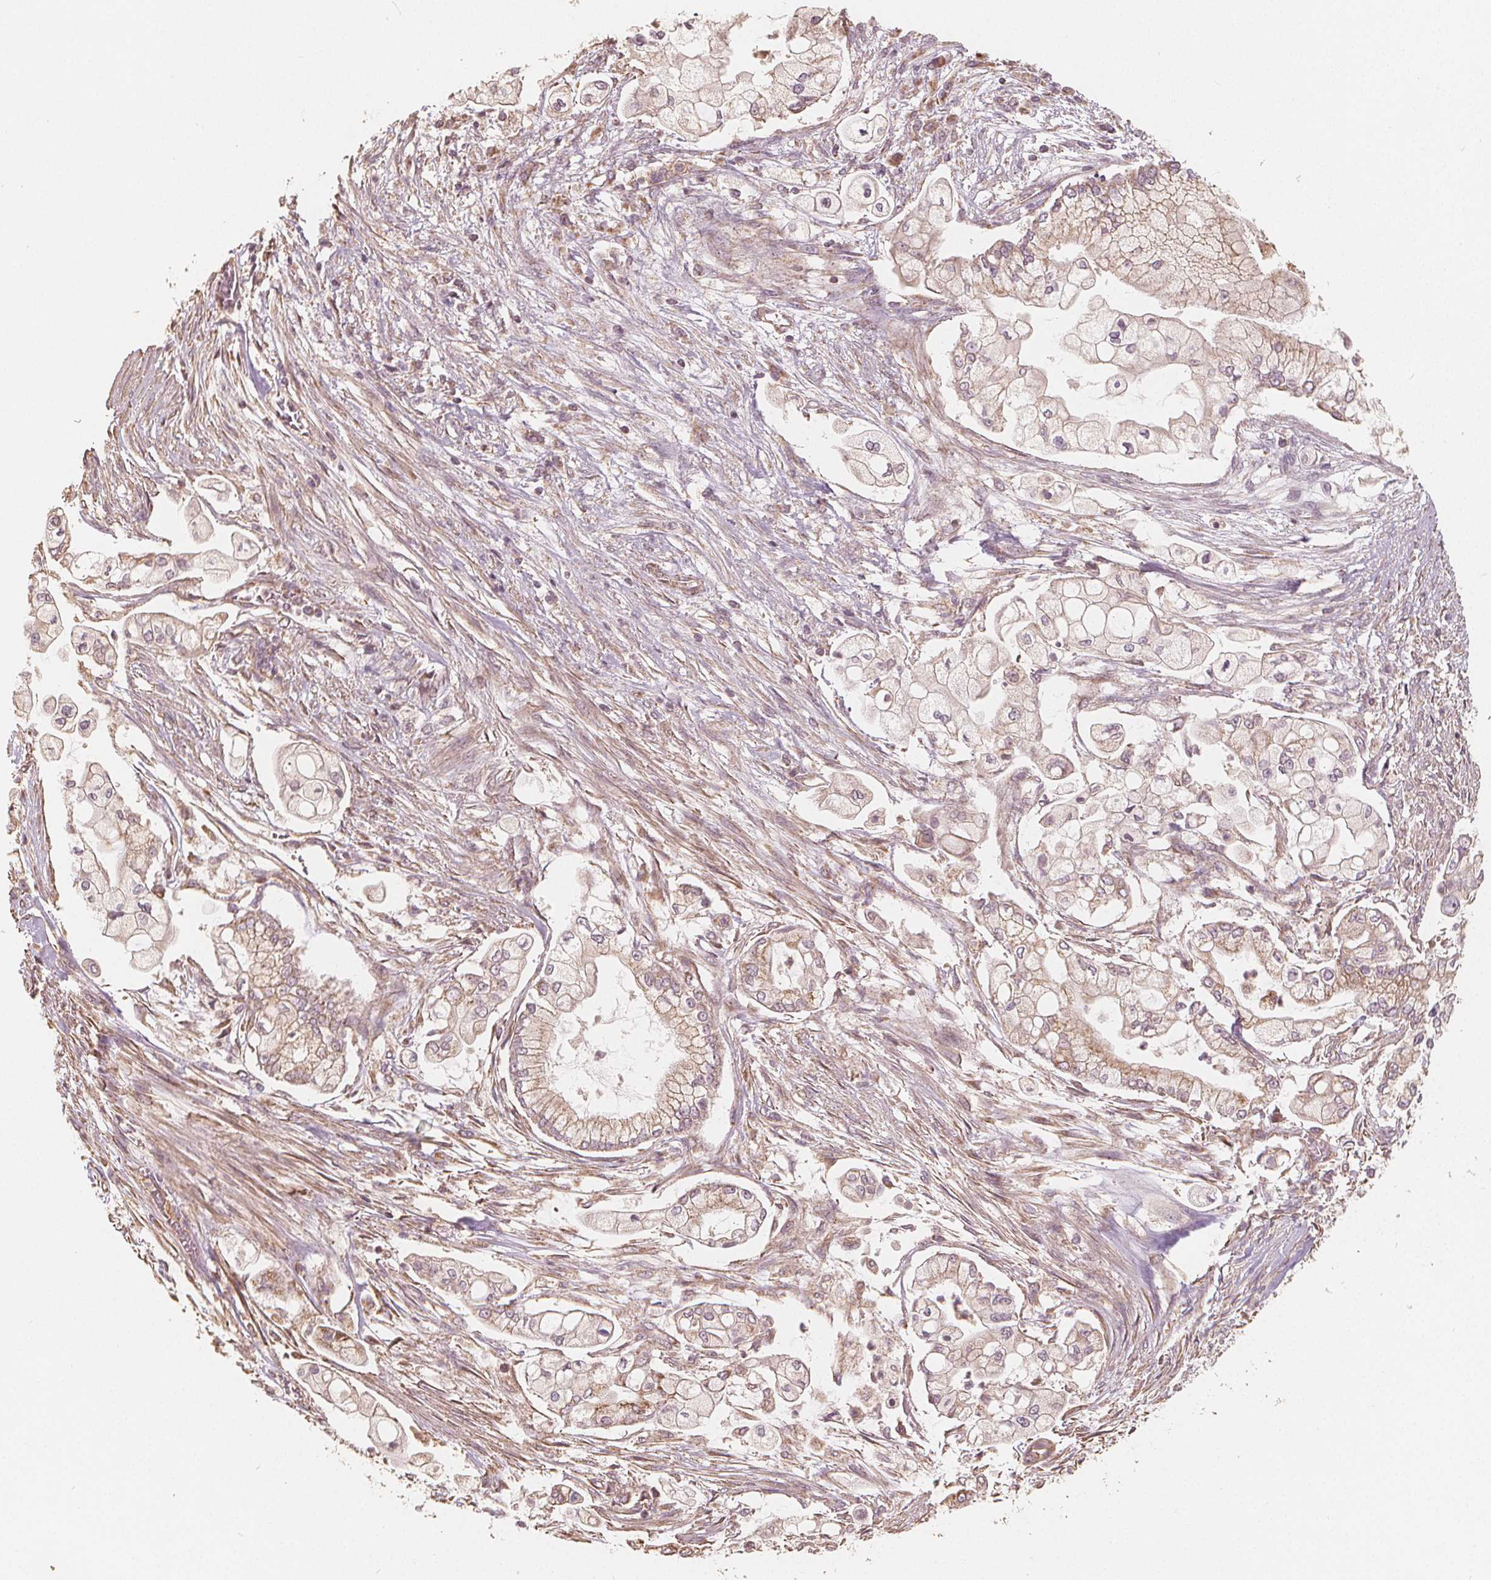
{"staining": {"intensity": "moderate", "quantity": "<25%", "location": "cytoplasmic/membranous"}, "tissue": "pancreatic cancer", "cell_type": "Tumor cells", "image_type": "cancer", "snomed": [{"axis": "morphology", "description": "Adenocarcinoma, NOS"}, {"axis": "topography", "description": "Pancreas"}], "caption": "DAB immunohistochemical staining of human adenocarcinoma (pancreatic) shows moderate cytoplasmic/membranous protein positivity in about <25% of tumor cells. The protein is stained brown, and the nuclei are stained in blue (DAB (3,3'-diaminobenzidine) IHC with brightfield microscopy, high magnification).", "gene": "PEX26", "patient": {"sex": "female", "age": 69}}